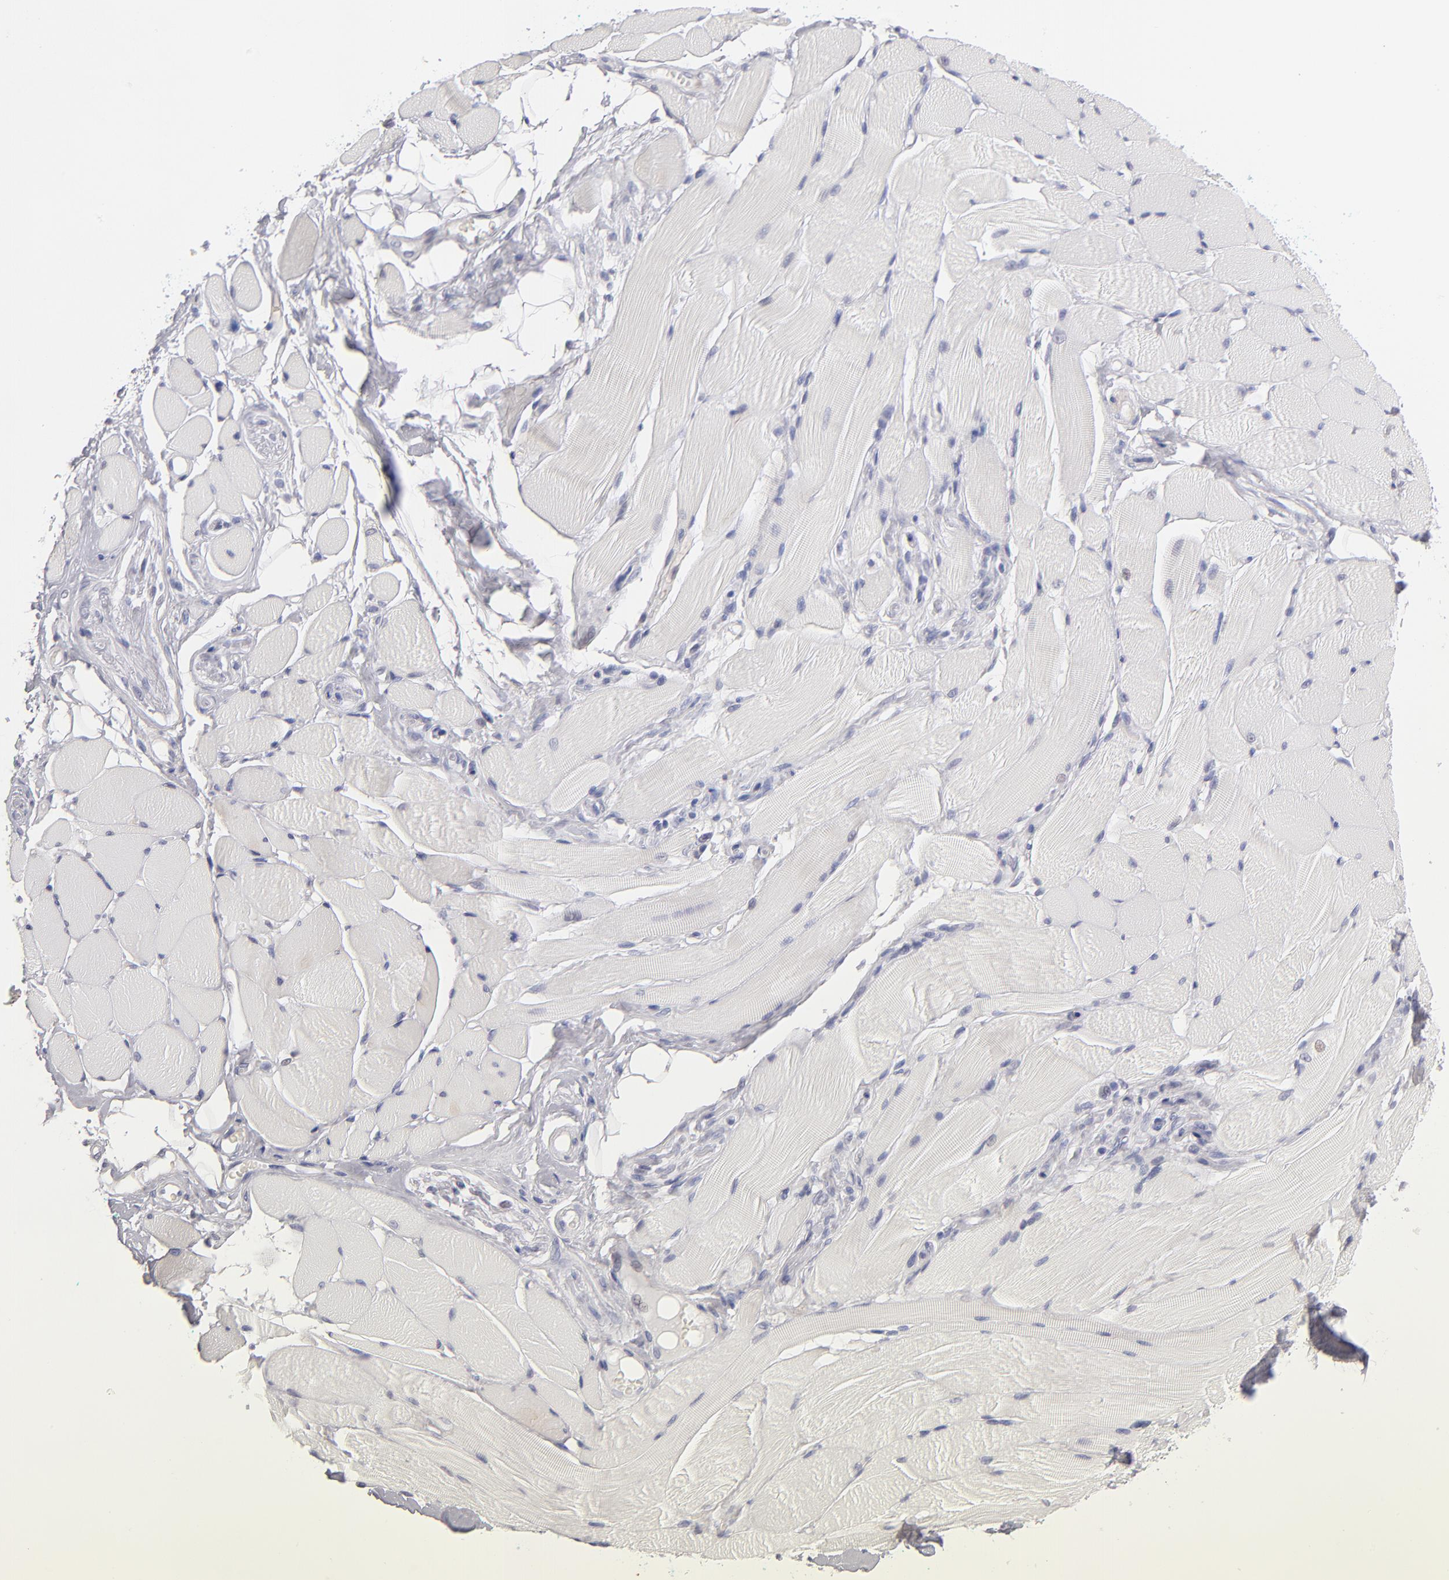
{"staining": {"intensity": "negative", "quantity": "none", "location": "none"}, "tissue": "skeletal muscle", "cell_type": "Myocytes", "image_type": "normal", "snomed": [{"axis": "morphology", "description": "Normal tissue, NOS"}, {"axis": "topography", "description": "Skeletal muscle"}, {"axis": "topography", "description": "Peripheral nerve tissue"}], "caption": "DAB (3,3'-diaminobenzidine) immunohistochemical staining of normal skeletal muscle reveals no significant expression in myocytes. (Immunohistochemistry, brightfield microscopy, high magnification).", "gene": "MGAM", "patient": {"sex": "female", "age": 84}}